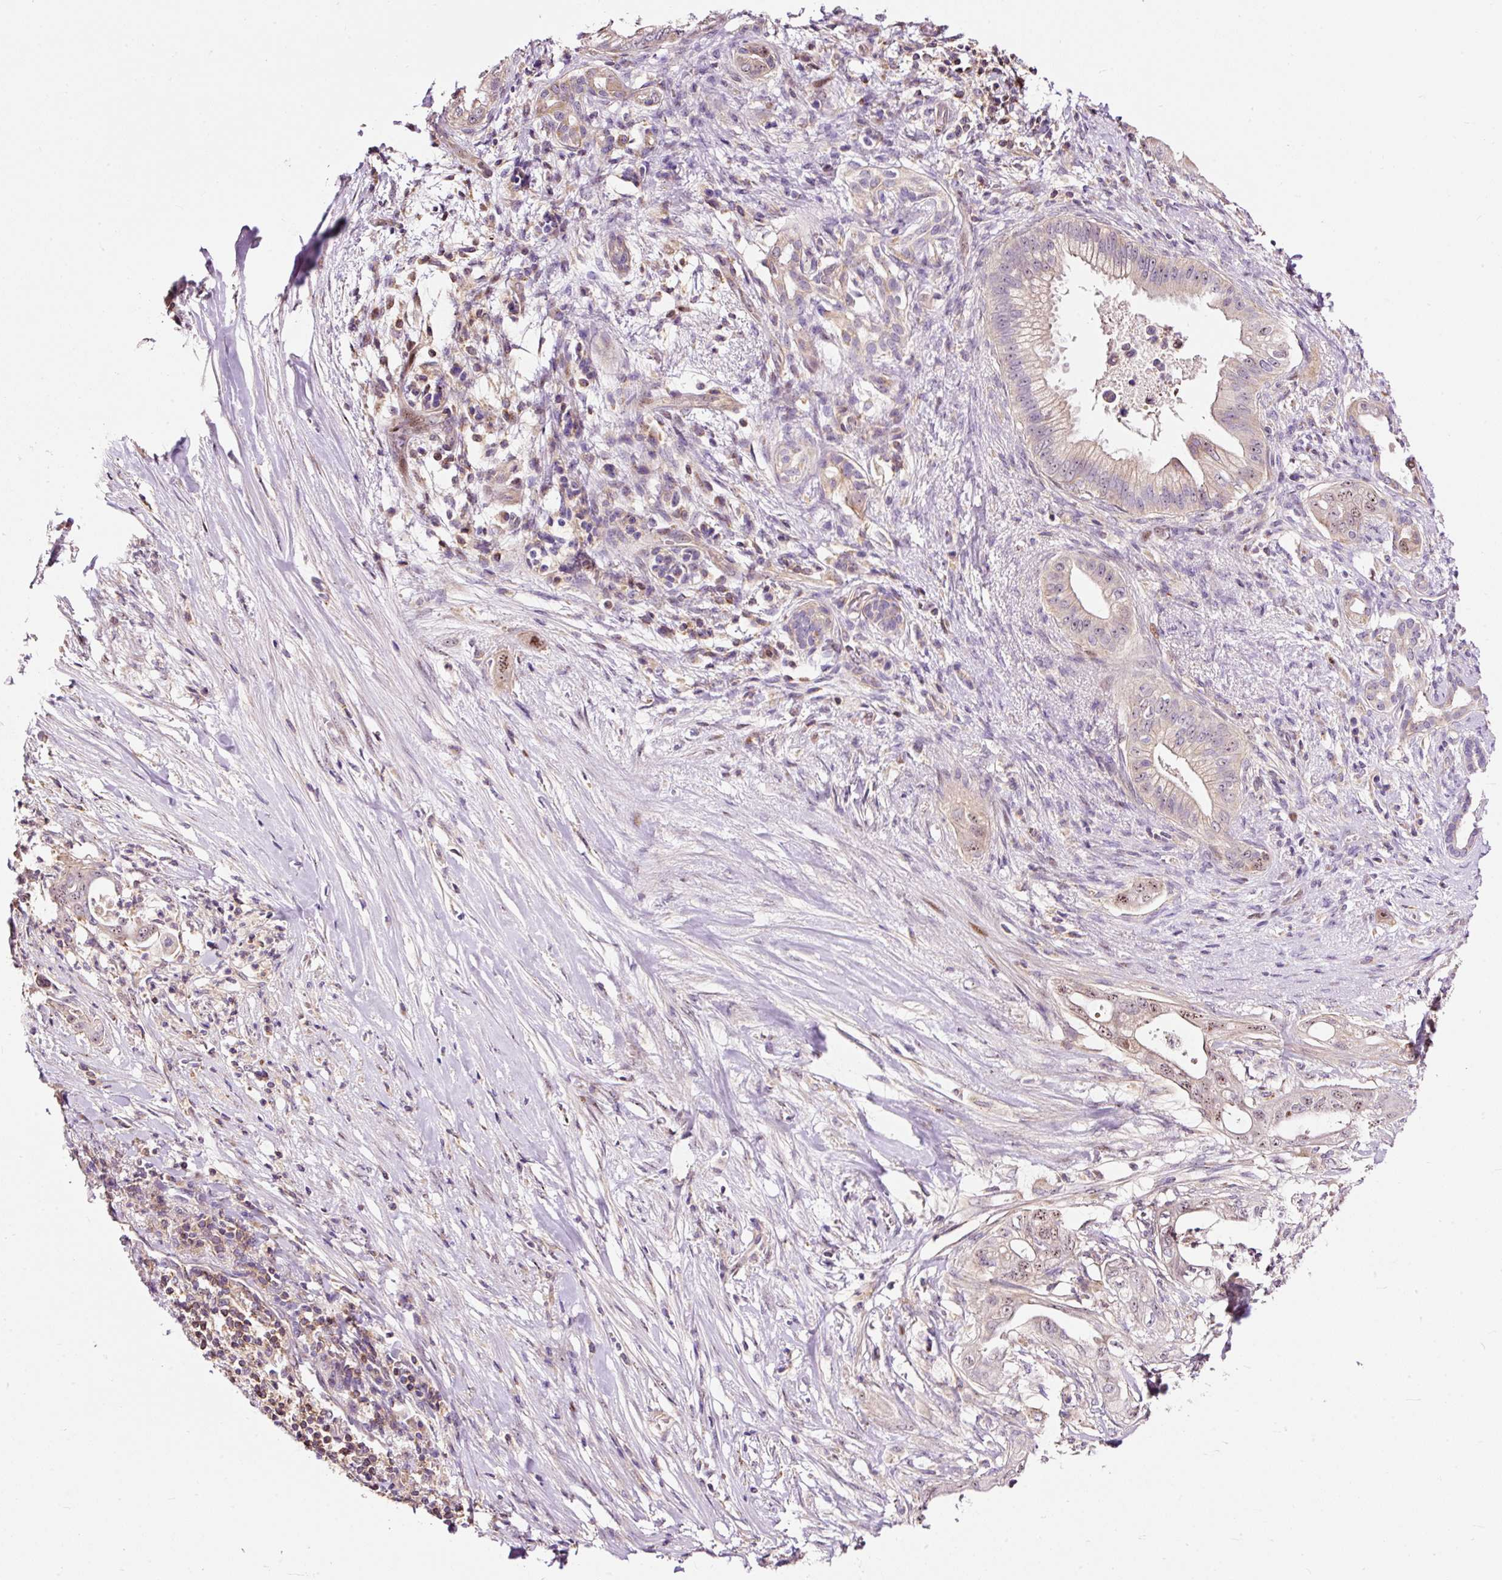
{"staining": {"intensity": "weak", "quantity": "25%-75%", "location": "nuclear"}, "tissue": "pancreatic cancer", "cell_type": "Tumor cells", "image_type": "cancer", "snomed": [{"axis": "morphology", "description": "Adenocarcinoma, NOS"}, {"axis": "topography", "description": "Pancreas"}], "caption": "Immunohistochemistry (IHC) photomicrograph of neoplastic tissue: pancreatic adenocarcinoma stained using immunohistochemistry shows low levels of weak protein expression localized specifically in the nuclear of tumor cells, appearing as a nuclear brown color.", "gene": "BOLA3", "patient": {"sex": "male", "age": 58}}